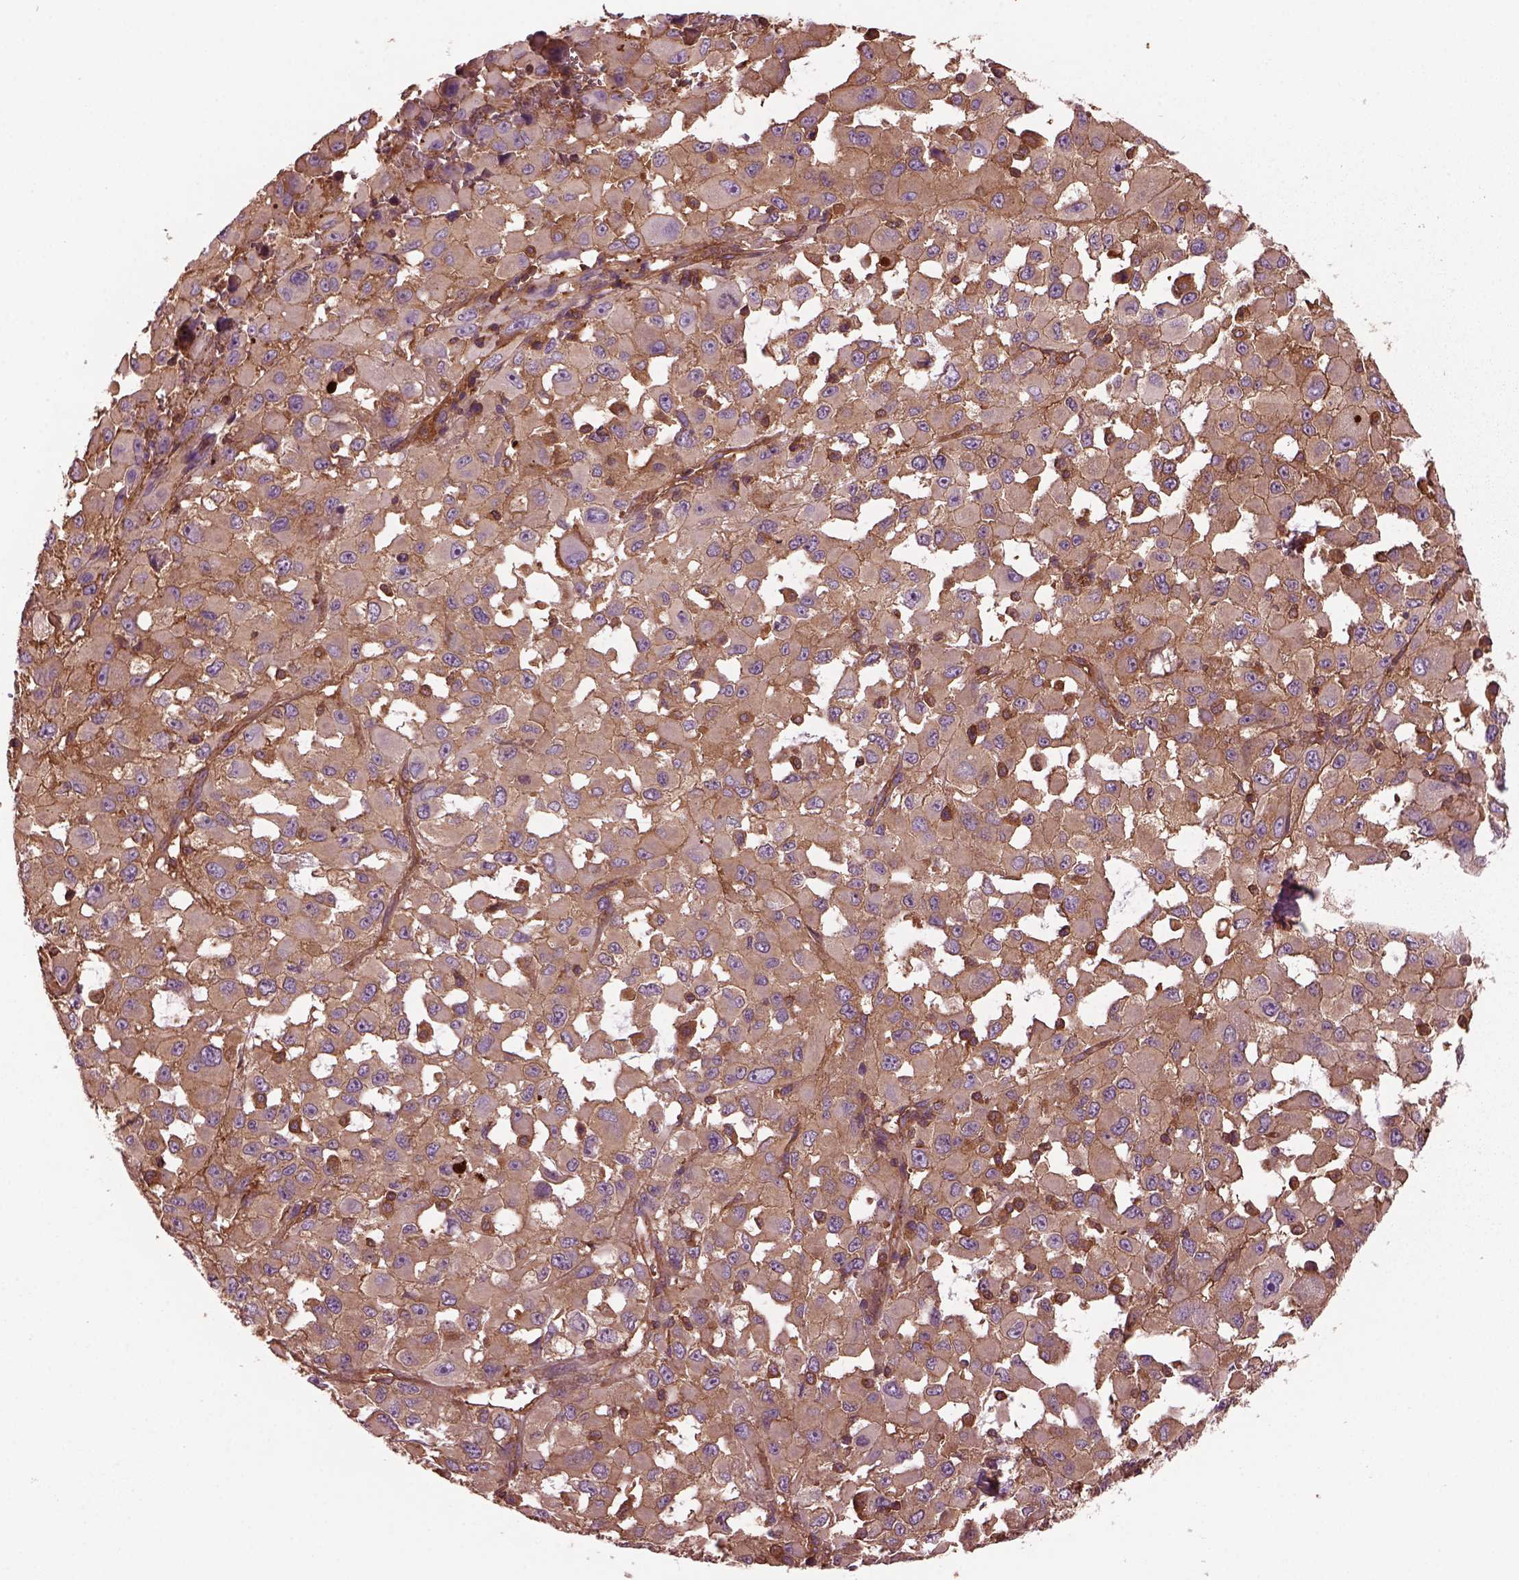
{"staining": {"intensity": "moderate", "quantity": ">75%", "location": "cytoplasmic/membranous"}, "tissue": "melanoma", "cell_type": "Tumor cells", "image_type": "cancer", "snomed": [{"axis": "morphology", "description": "Malignant melanoma, Metastatic site"}, {"axis": "topography", "description": "Lymph node"}], "caption": "Human malignant melanoma (metastatic site) stained with a brown dye shows moderate cytoplasmic/membranous positive positivity in about >75% of tumor cells.", "gene": "MYL6", "patient": {"sex": "male", "age": 50}}